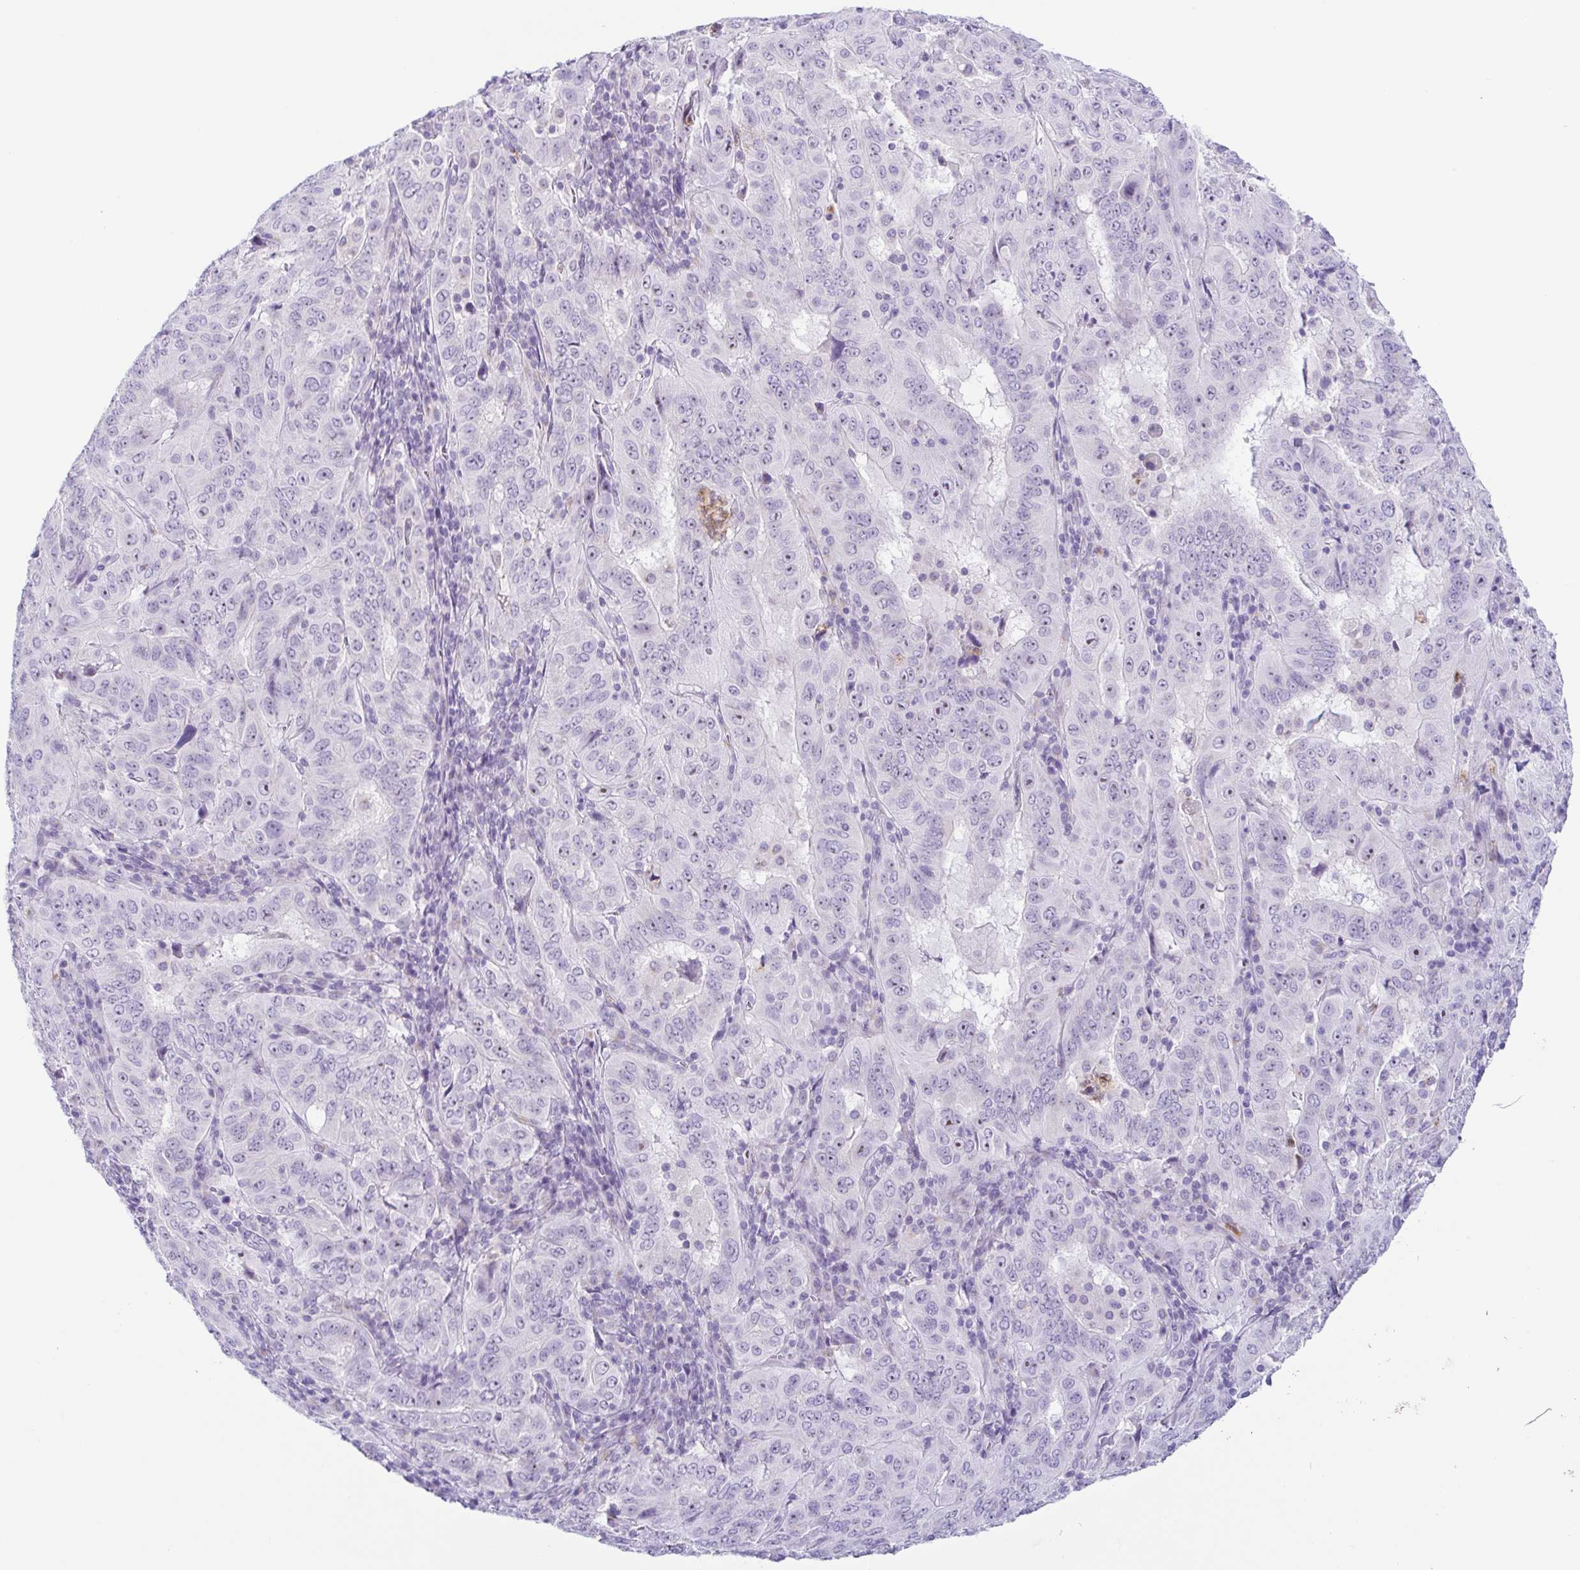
{"staining": {"intensity": "negative", "quantity": "none", "location": "none"}, "tissue": "pancreatic cancer", "cell_type": "Tumor cells", "image_type": "cancer", "snomed": [{"axis": "morphology", "description": "Adenocarcinoma, NOS"}, {"axis": "topography", "description": "Pancreas"}], "caption": "A photomicrograph of adenocarcinoma (pancreatic) stained for a protein shows no brown staining in tumor cells.", "gene": "AZU1", "patient": {"sex": "male", "age": 63}}